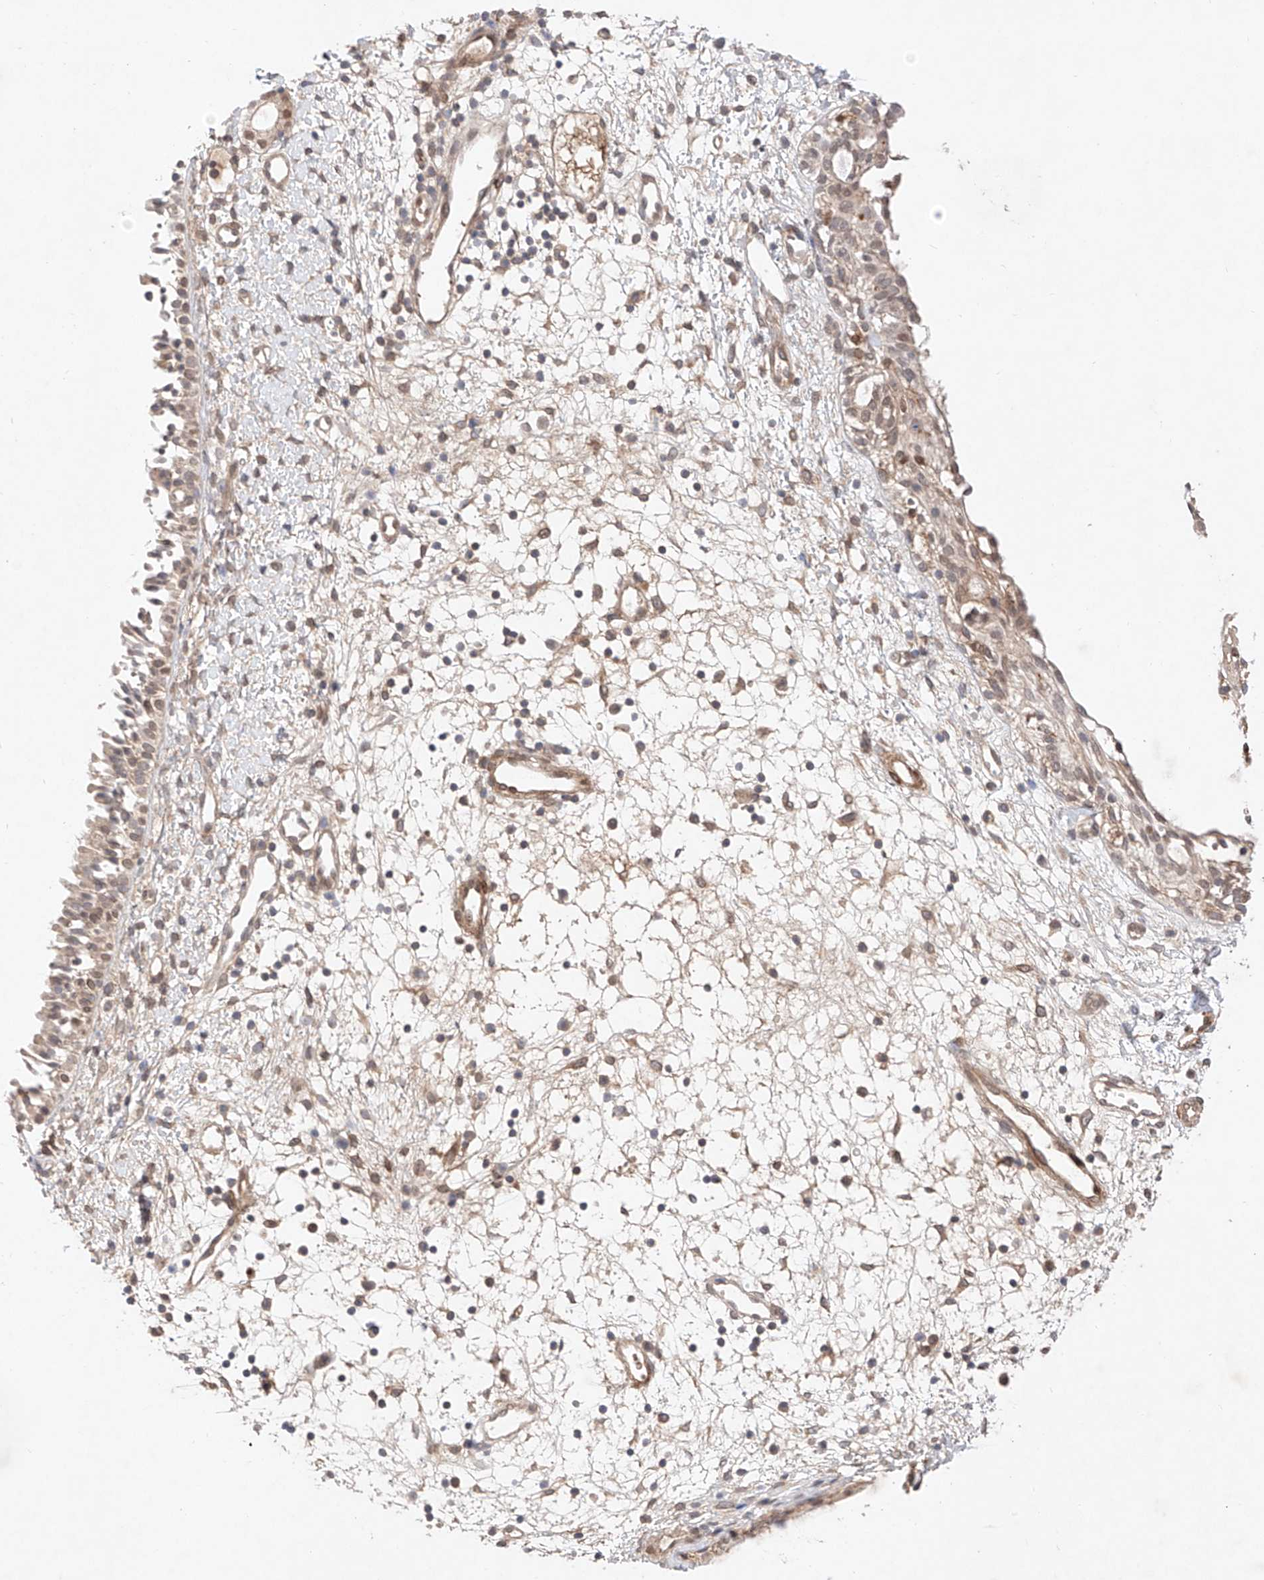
{"staining": {"intensity": "moderate", "quantity": ">75%", "location": "cytoplasmic/membranous"}, "tissue": "nasopharynx", "cell_type": "Respiratory epithelial cells", "image_type": "normal", "snomed": [{"axis": "morphology", "description": "Normal tissue, NOS"}, {"axis": "topography", "description": "Nasopharynx"}], "caption": "Respiratory epithelial cells exhibit medium levels of moderate cytoplasmic/membranous expression in about >75% of cells in benign nasopharynx.", "gene": "ZNF124", "patient": {"sex": "male", "age": 22}}